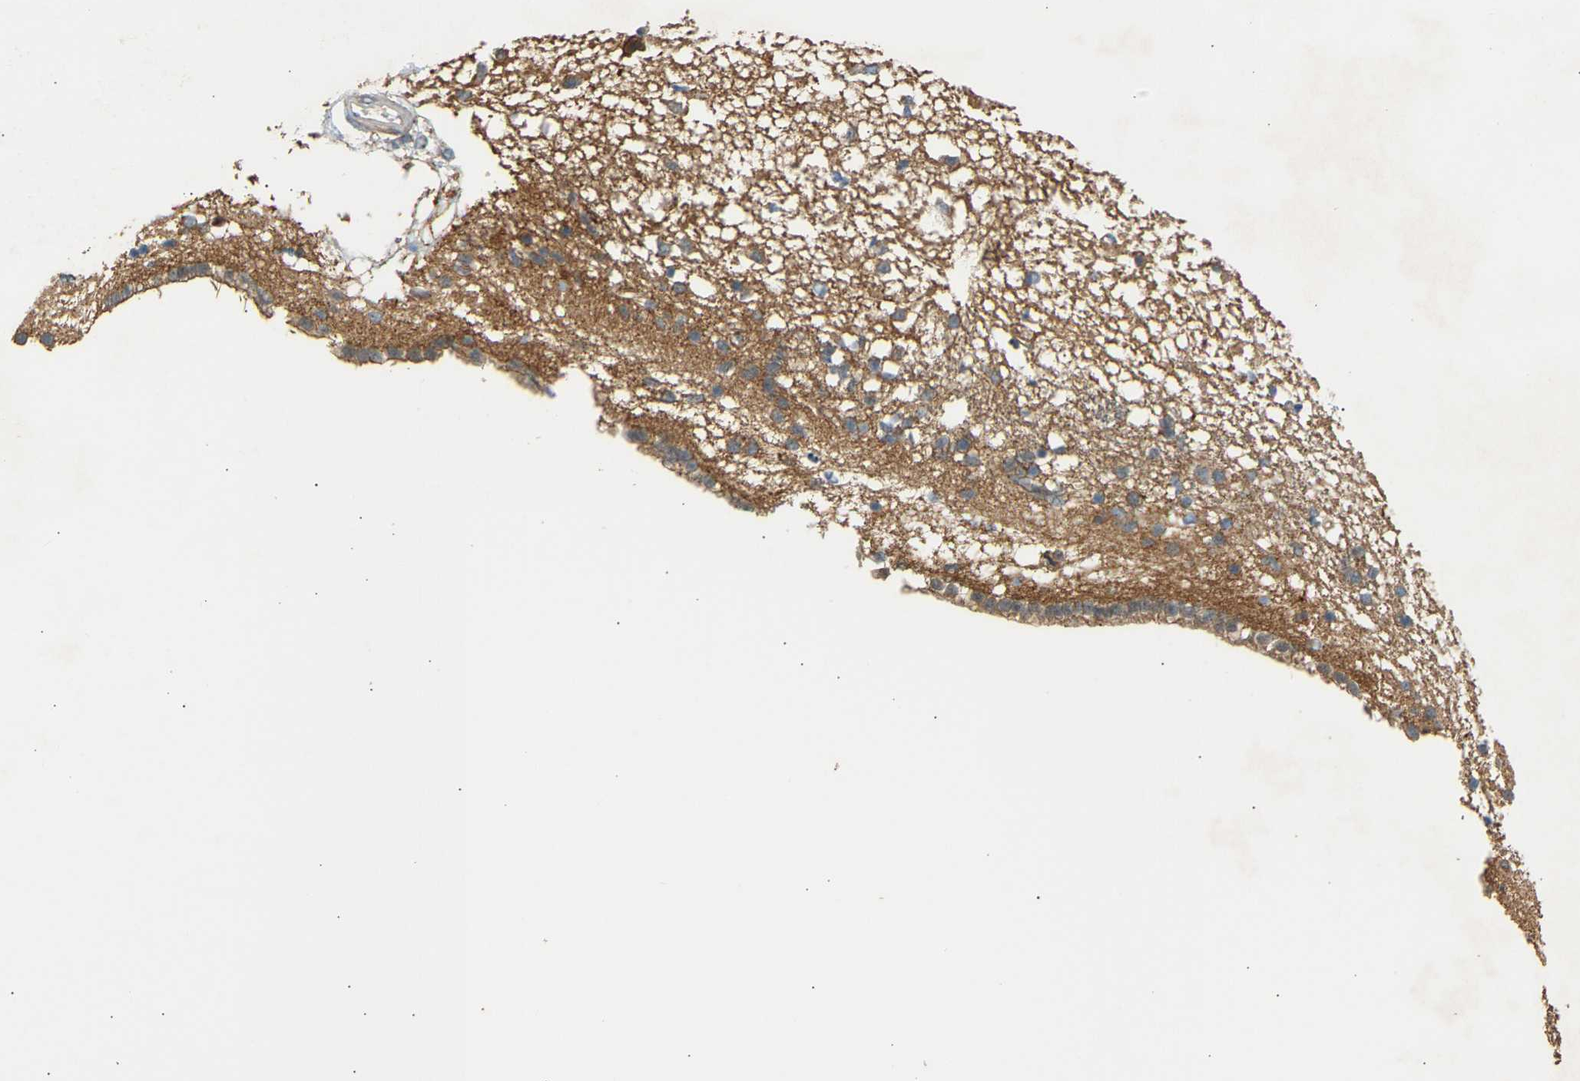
{"staining": {"intensity": "moderate", "quantity": "25%-75%", "location": "cytoplasmic/membranous"}, "tissue": "caudate", "cell_type": "Glial cells", "image_type": "normal", "snomed": [{"axis": "morphology", "description": "Normal tissue, NOS"}, {"axis": "topography", "description": "Lateral ventricle wall"}], "caption": "Immunohistochemical staining of benign caudate reveals medium levels of moderate cytoplasmic/membranous expression in approximately 25%-75% of glial cells. Using DAB (brown) and hematoxylin (blue) stains, captured at high magnification using brightfield microscopy.", "gene": "RGL1", "patient": {"sex": "male", "age": 45}}